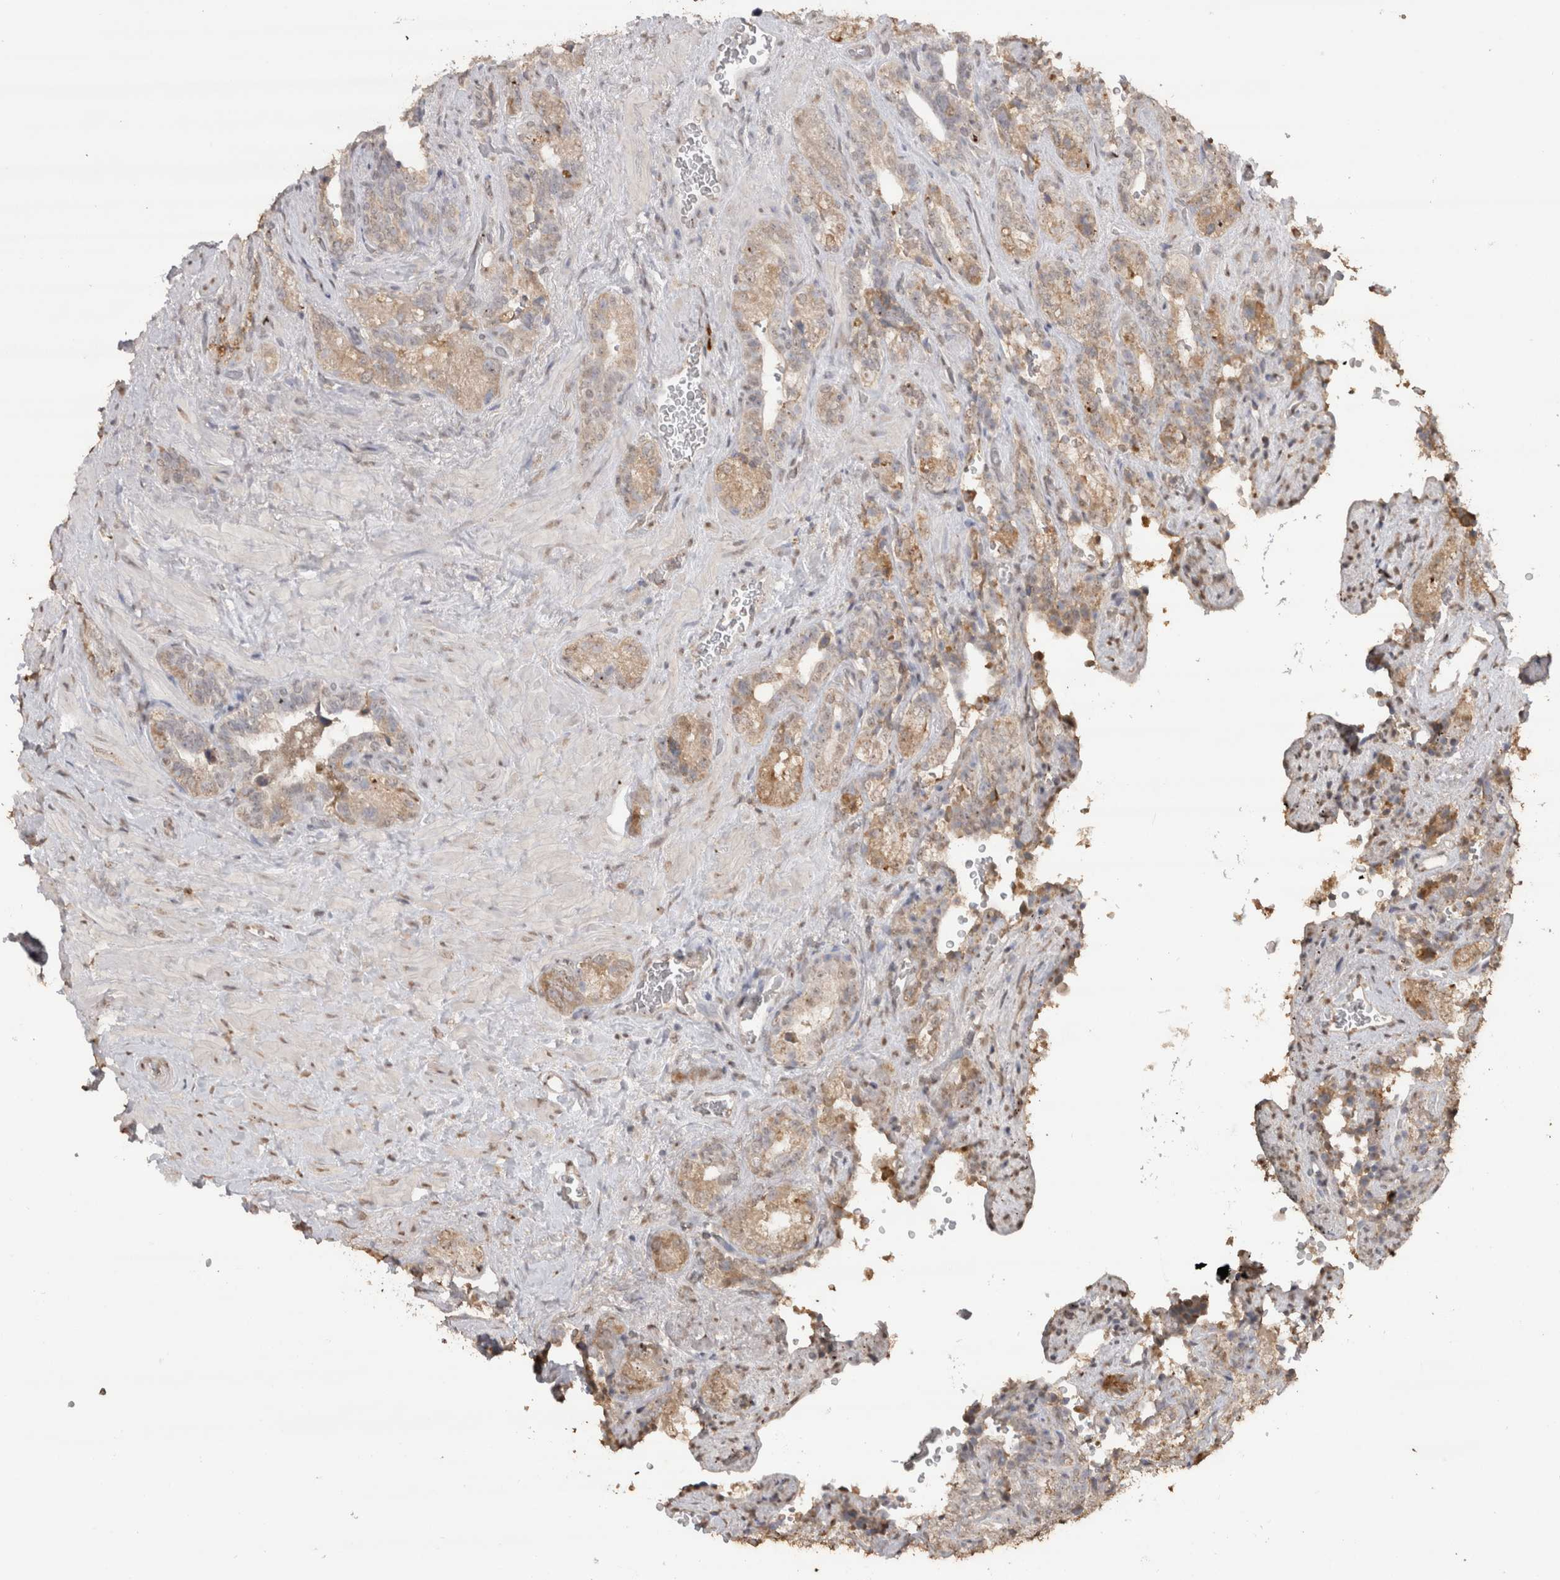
{"staining": {"intensity": "weak", "quantity": ">75%", "location": "cytoplasmic/membranous"}, "tissue": "seminal vesicle", "cell_type": "Glandular cells", "image_type": "normal", "snomed": [{"axis": "morphology", "description": "Normal tissue, NOS"}, {"axis": "topography", "description": "Prostate"}, {"axis": "topography", "description": "Seminal veicle"}], "caption": "Unremarkable seminal vesicle exhibits weak cytoplasmic/membranous positivity in about >75% of glandular cells.", "gene": "CRELD2", "patient": {"sex": "male", "age": 67}}